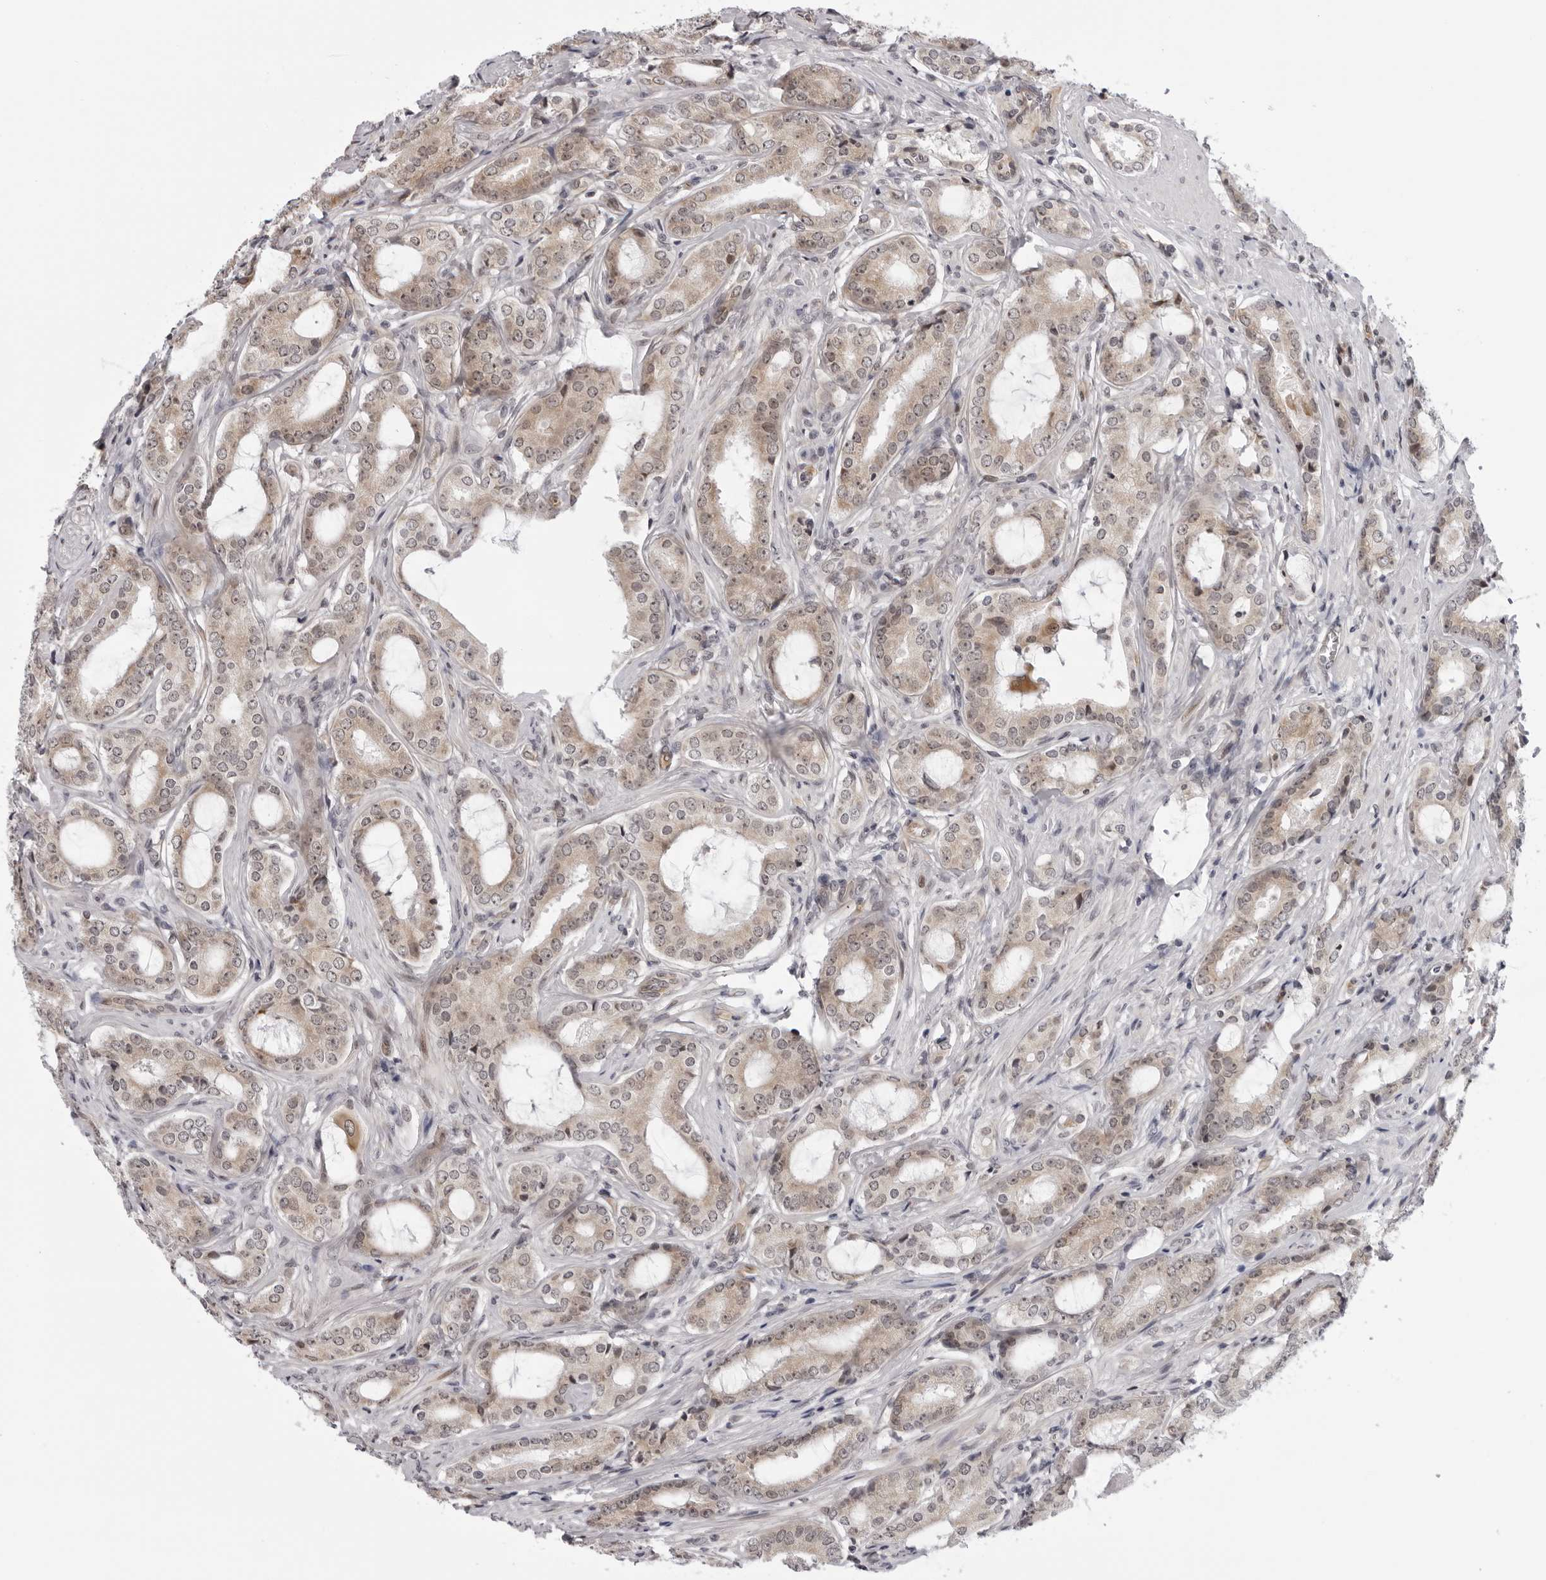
{"staining": {"intensity": "weak", "quantity": "<25%", "location": "cytoplasmic/membranous"}, "tissue": "prostate cancer", "cell_type": "Tumor cells", "image_type": "cancer", "snomed": [{"axis": "morphology", "description": "Adenocarcinoma, High grade"}, {"axis": "topography", "description": "Prostate"}], "caption": "Immunohistochemical staining of adenocarcinoma (high-grade) (prostate) shows no significant expression in tumor cells.", "gene": "GCSAML", "patient": {"sex": "male", "age": 73}}